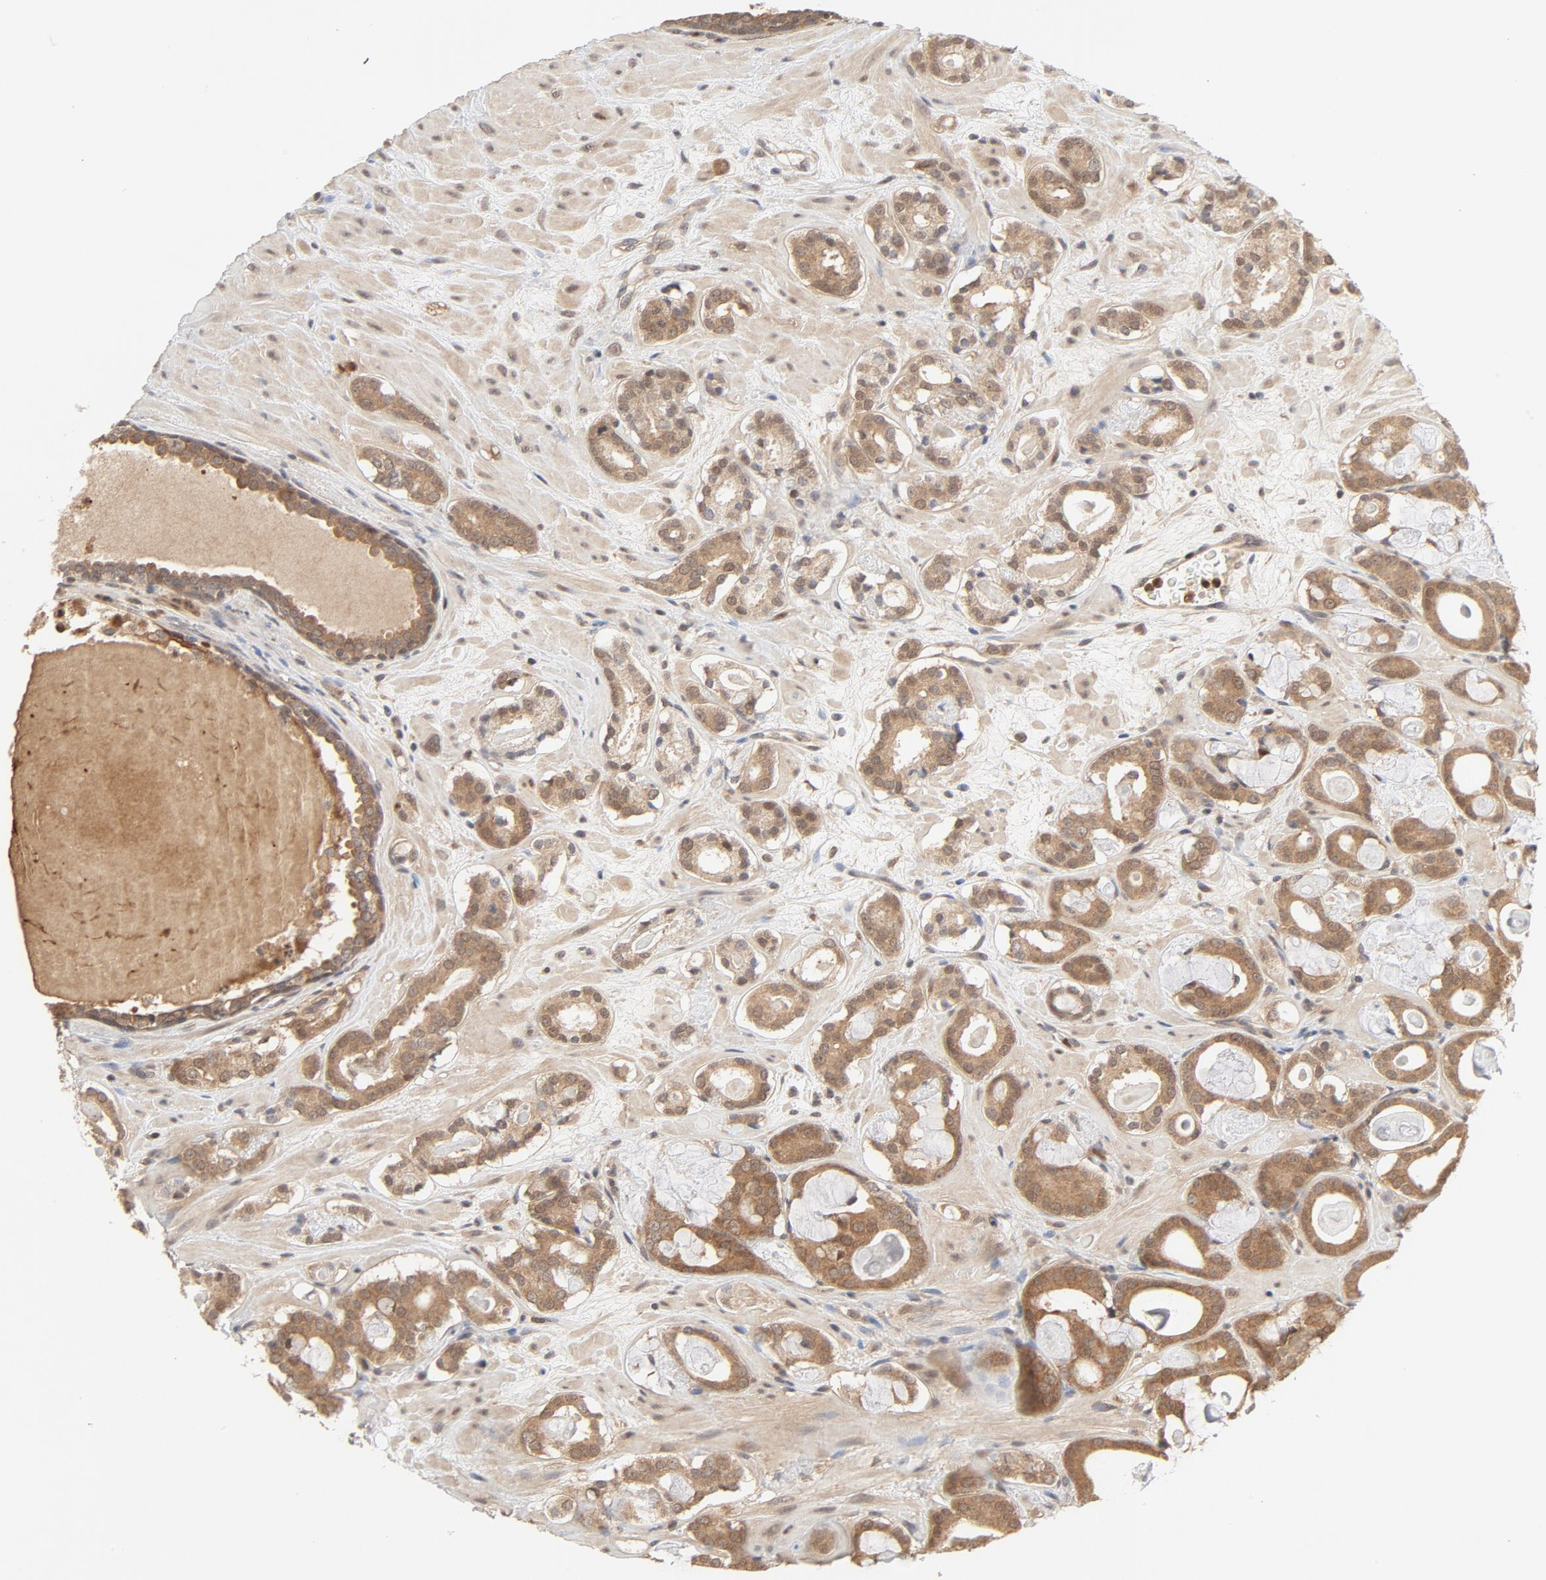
{"staining": {"intensity": "moderate", "quantity": "25%-75%", "location": "cytoplasmic/membranous,nuclear"}, "tissue": "prostate cancer", "cell_type": "Tumor cells", "image_type": "cancer", "snomed": [{"axis": "morphology", "description": "Adenocarcinoma, Low grade"}, {"axis": "topography", "description": "Prostate"}], "caption": "The photomicrograph reveals a brown stain indicating the presence of a protein in the cytoplasmic/membranous and nuclear of tumor cells in prostate cancer (adenocarcinoma (low-grade)).", "gene": "NEDD8", "patient": {"sex": "male", "age": 57}}